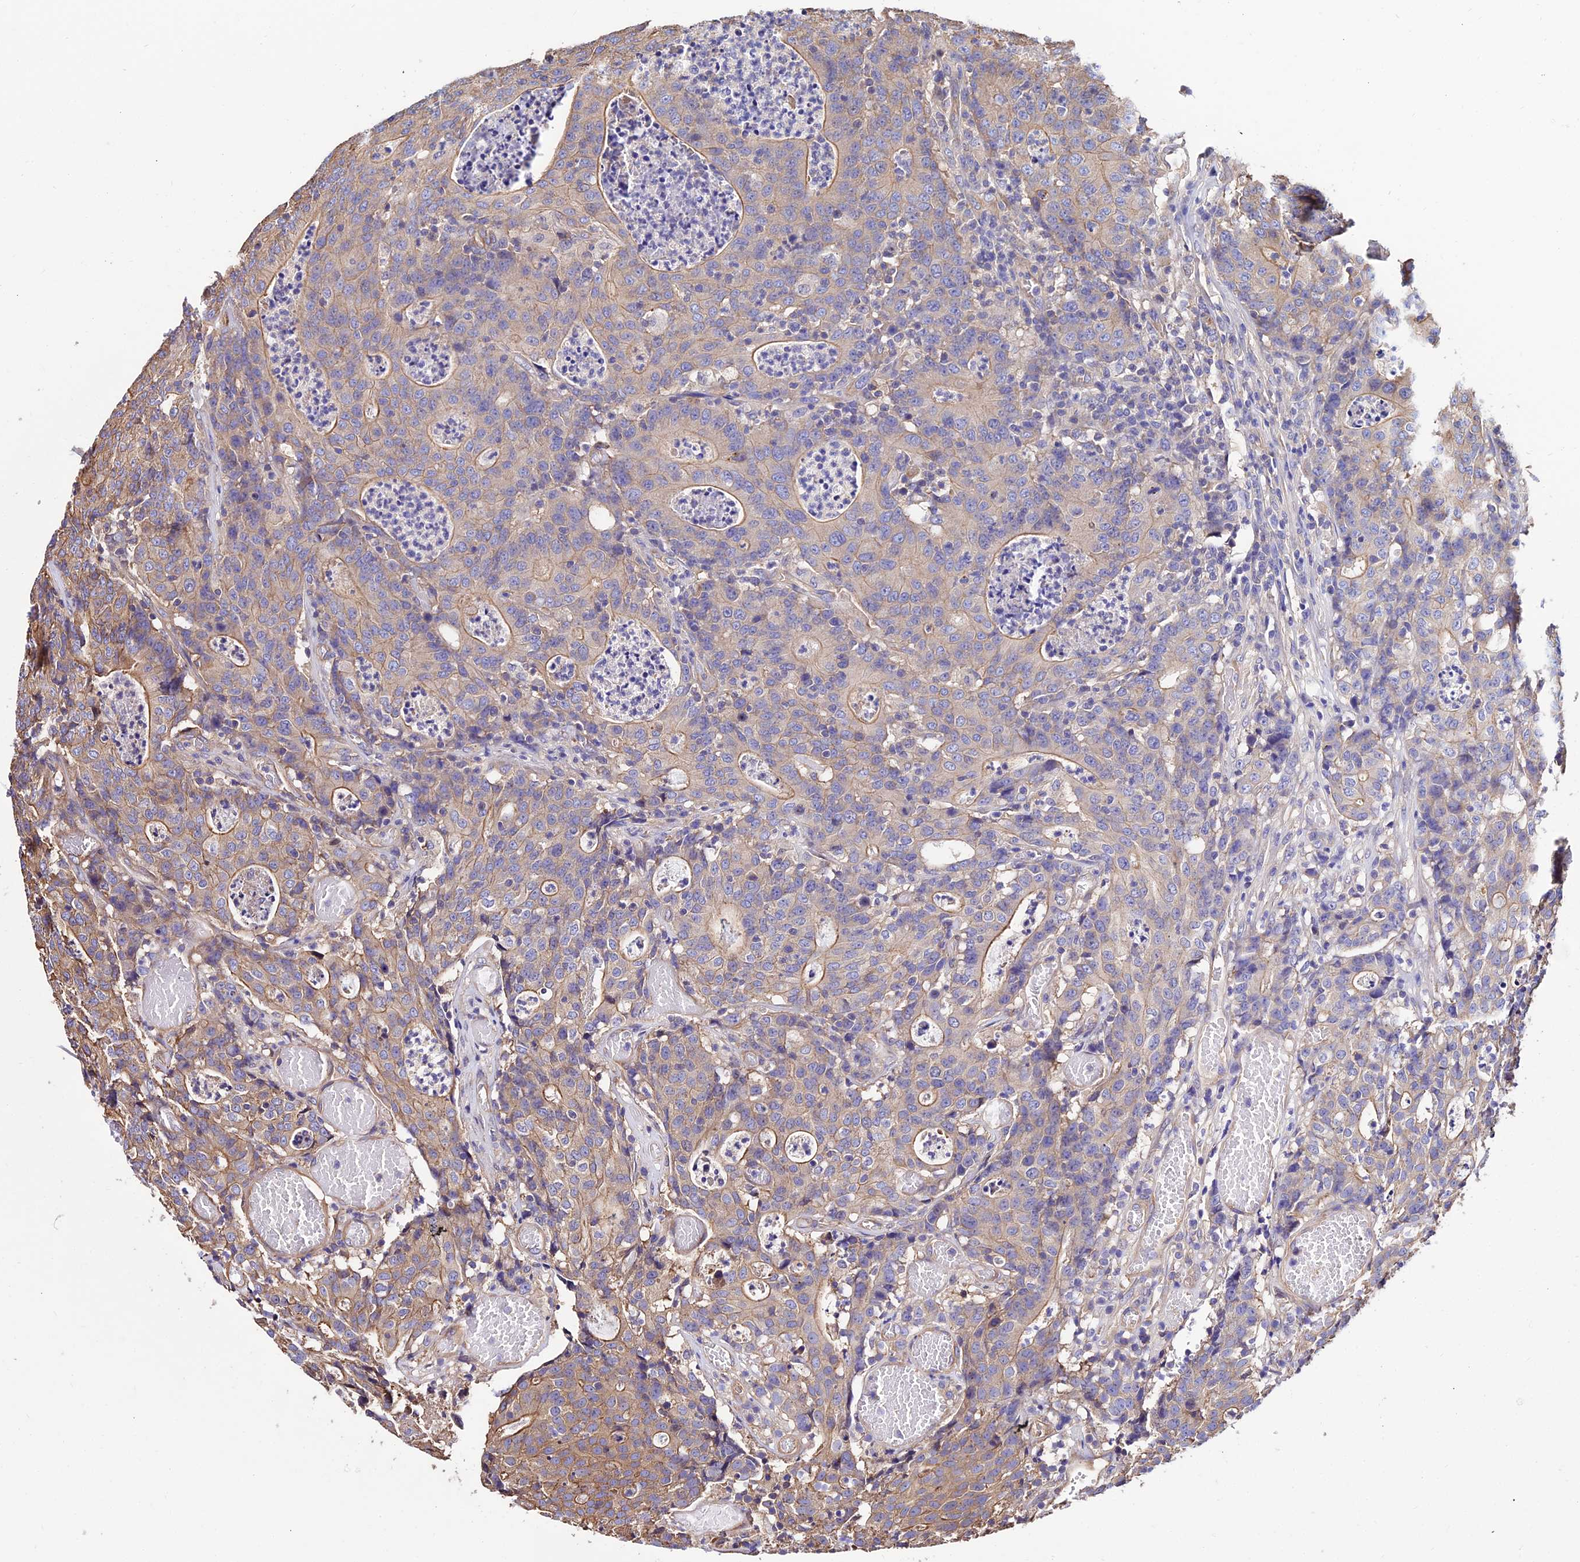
{"staining": {"intensity": "moderate", "quantity": "25%-75%", "location": "cytoplasmic/membranous"}, "tissue": "colorectal cancer", "cell_type": "Tumor cells", "image_type": "cancer", "snomed": [{"axis": "morphology", "description": "Adenocarcinoma, NOS"}, {"axis": "topography", "description": "Colon"}], "caption": "This is a photomicrograph of immunohistochemistry staining of colorectal cancer, which shows moderate staining in the cytoplasmic/membranous of tumor cells.", "gene": "CALM2", "patient": {"sex": "male", "age": 83}}